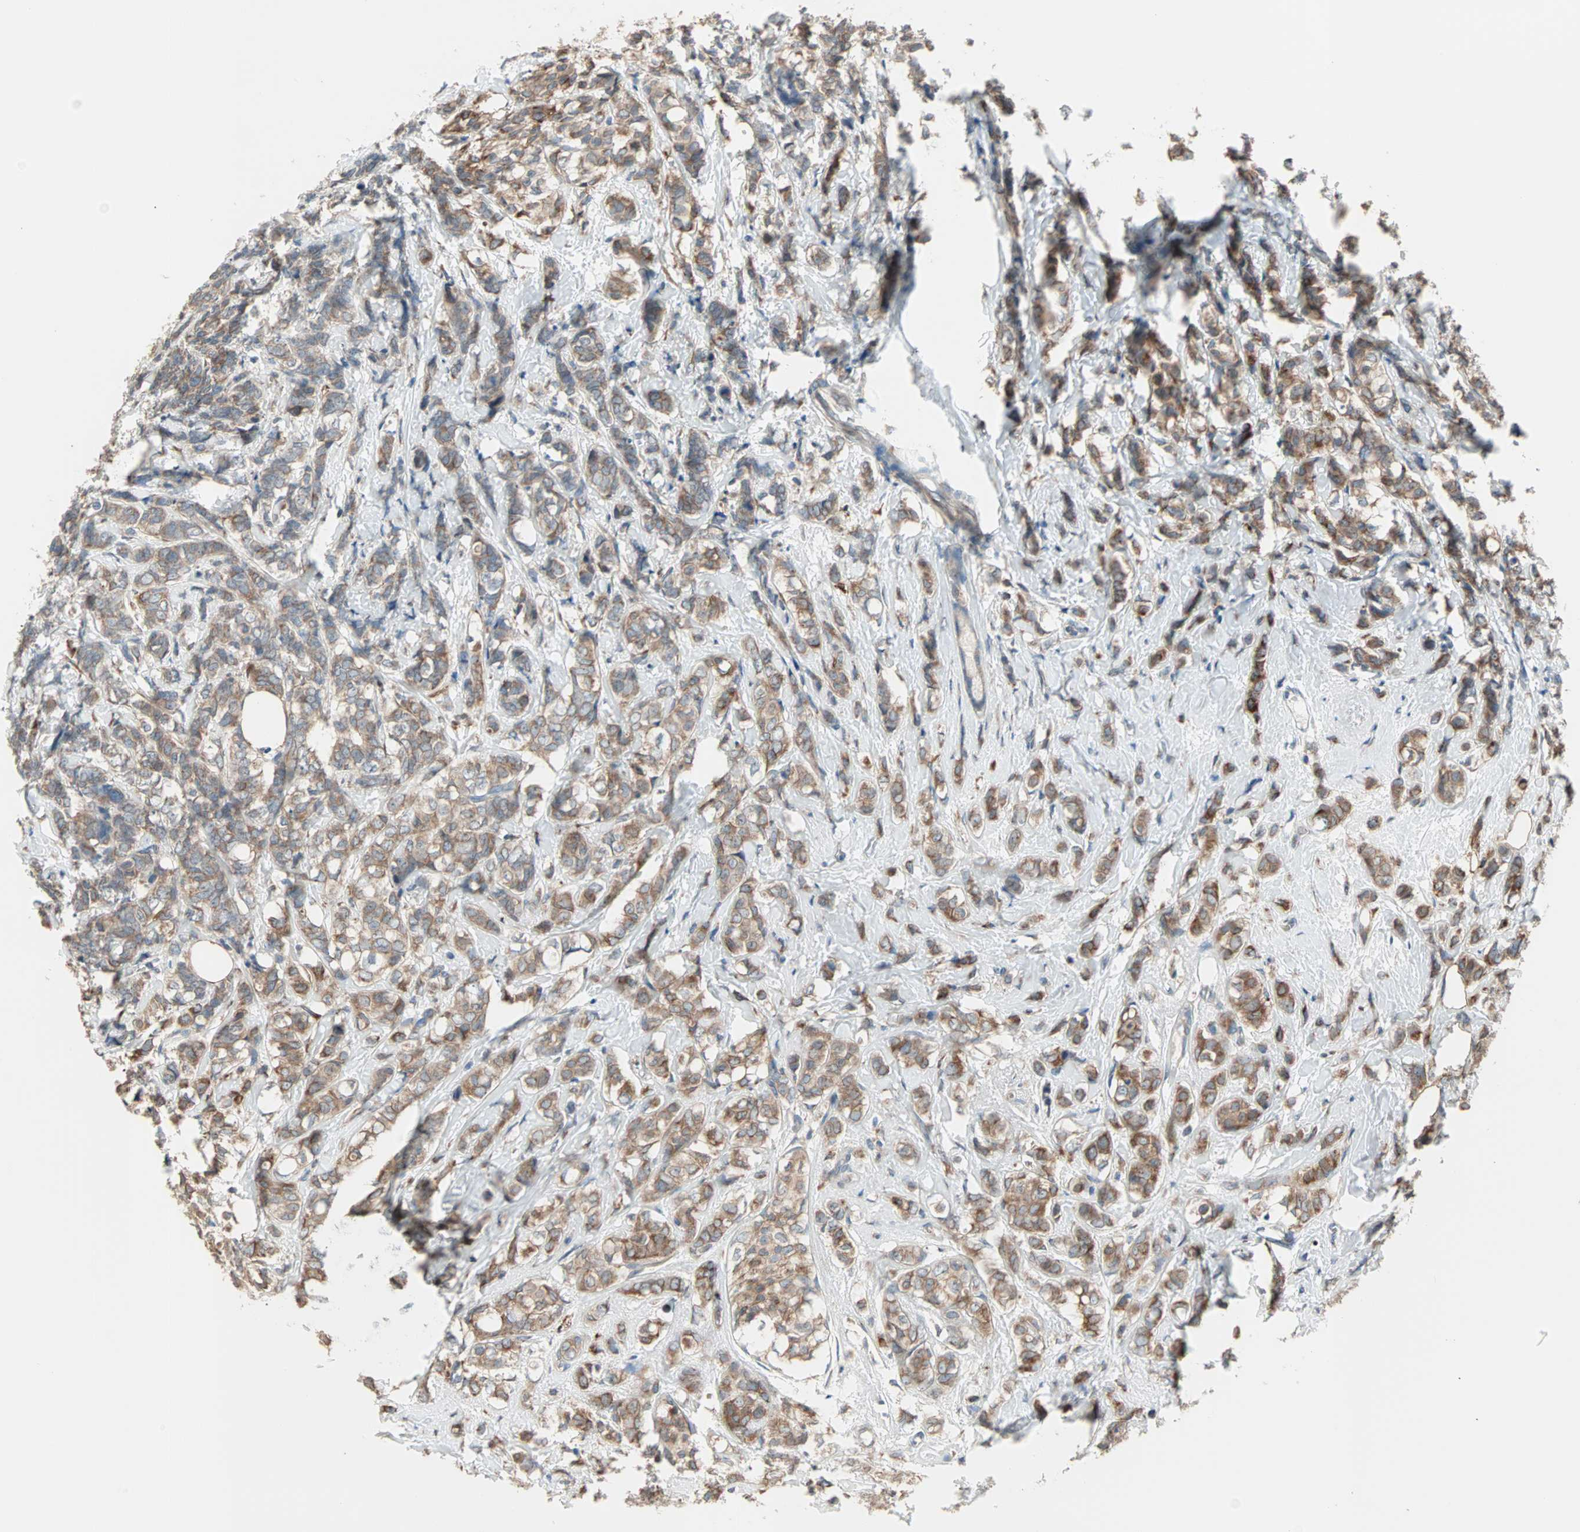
{"staining": {"intensity": "moderate", "quantity": ">75%", "location": "cytoplasmic/membranous"}, "tissue": "breast cancer", "cell_type": "Tumor cells", "image_type": "cancer", "snomed": [{"axis": "morphology", "description": "Lobular carcinoma"}, {"axis": "topography", "description": "Breast"}], "caption": "Protein staining of breast cancer tissue displays moderate cytoplasmic/membranous staining in about >75% of tumor cells.", "gene": "SAR1A", "patient": {"sex": "female", "age": 60}}